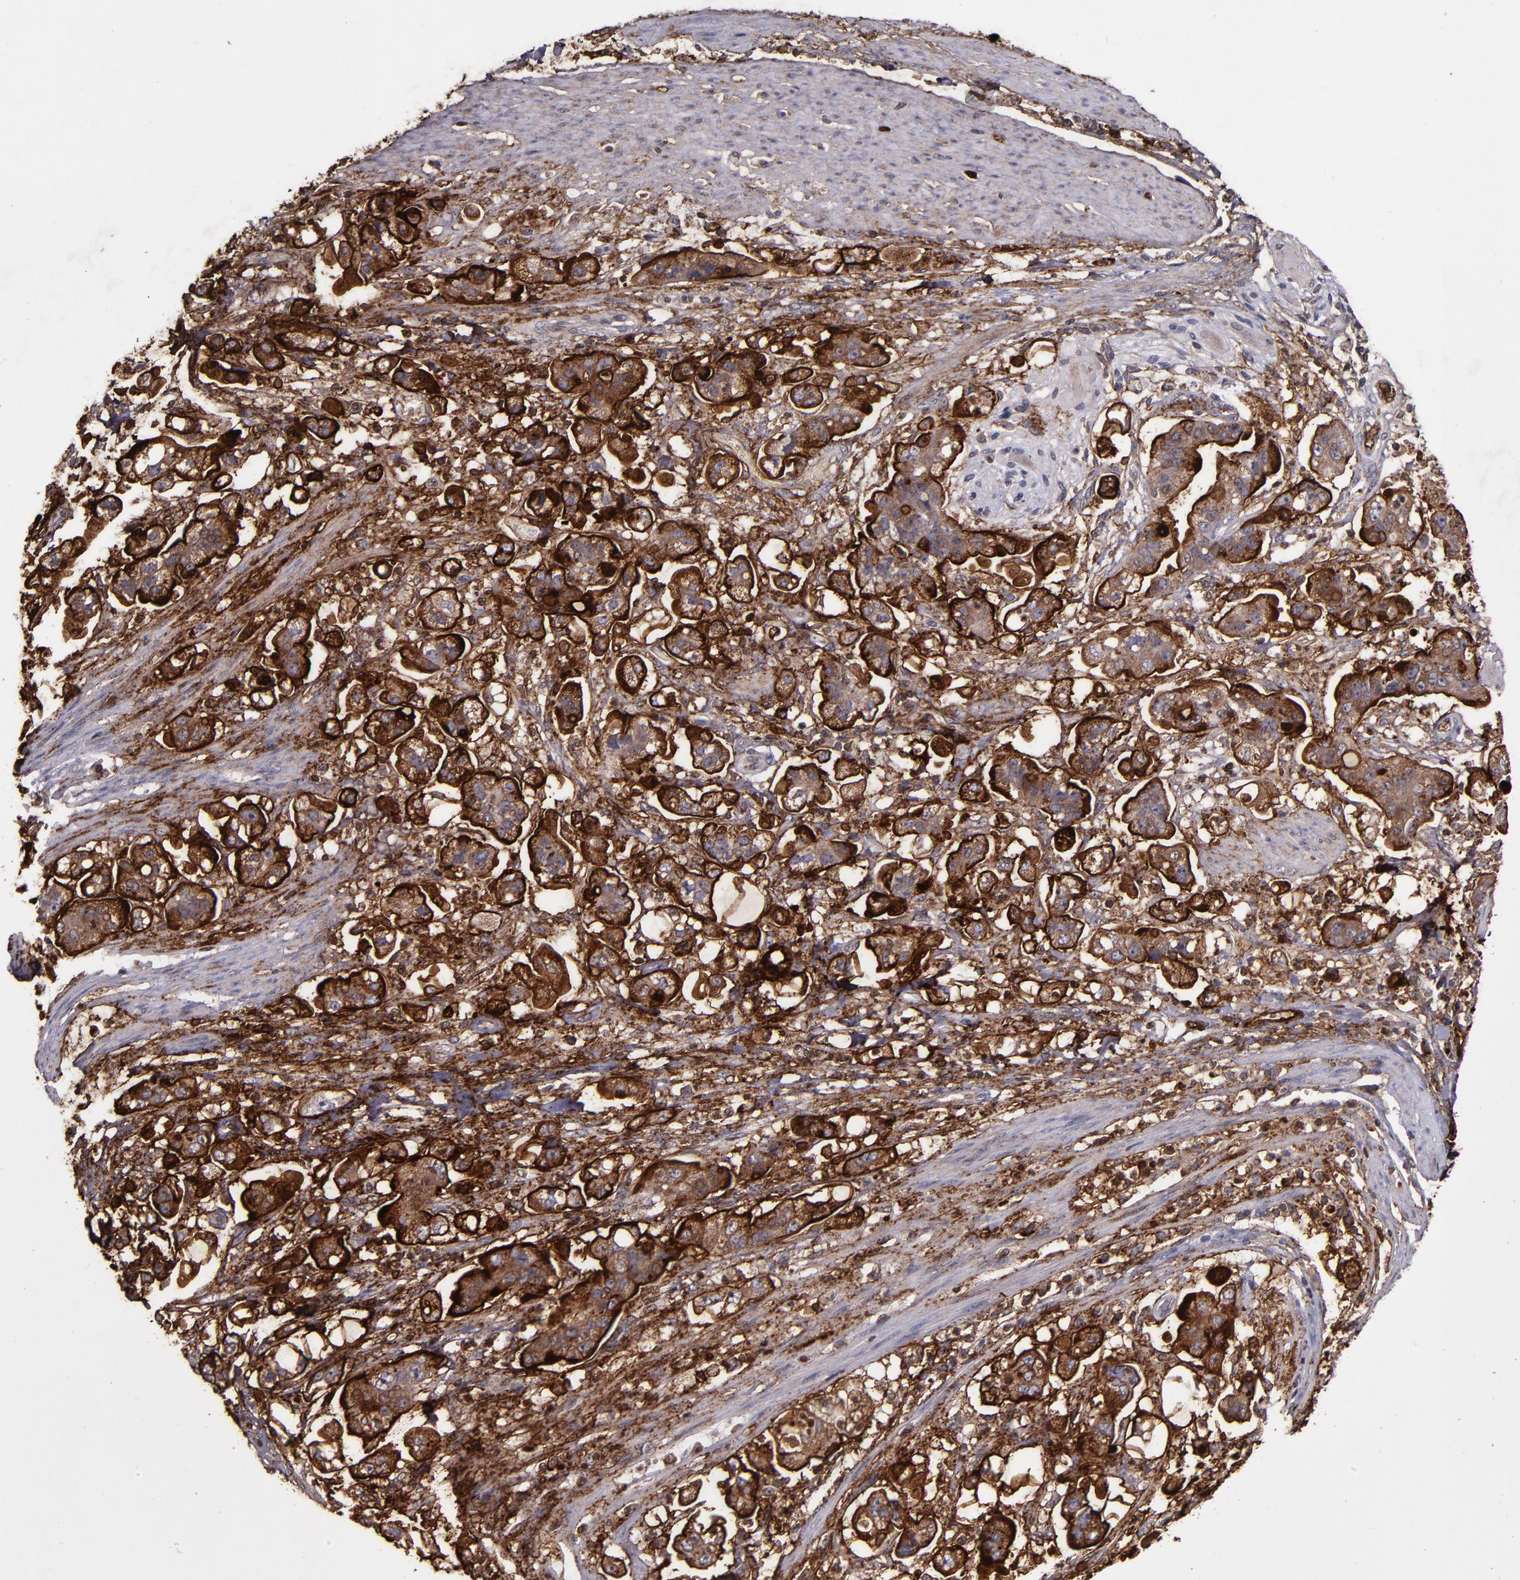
{"staining": {"intensity": "strong", "quantity": ">75%", "location": "cytoplasmic/membranous"}, "tissue": "stomach cancer", "cell_type": "Tumor cells", "image_type": "cancer", "snomed": [{"axis": "morphology", "description": "Adenocarcinoma, NOS"}, {"axis": "topography", "description": "Stomach"}], "caption": "Protein staining demonstrates strong cytoplasmic/membranous positivity in about >75% of tumor cells in stomach cancer. (brown staining indicates protein expression, while blue staining denotes nuclei).", "gene": "MFGE8", "patient": {"sex": "male", "age": 62}}